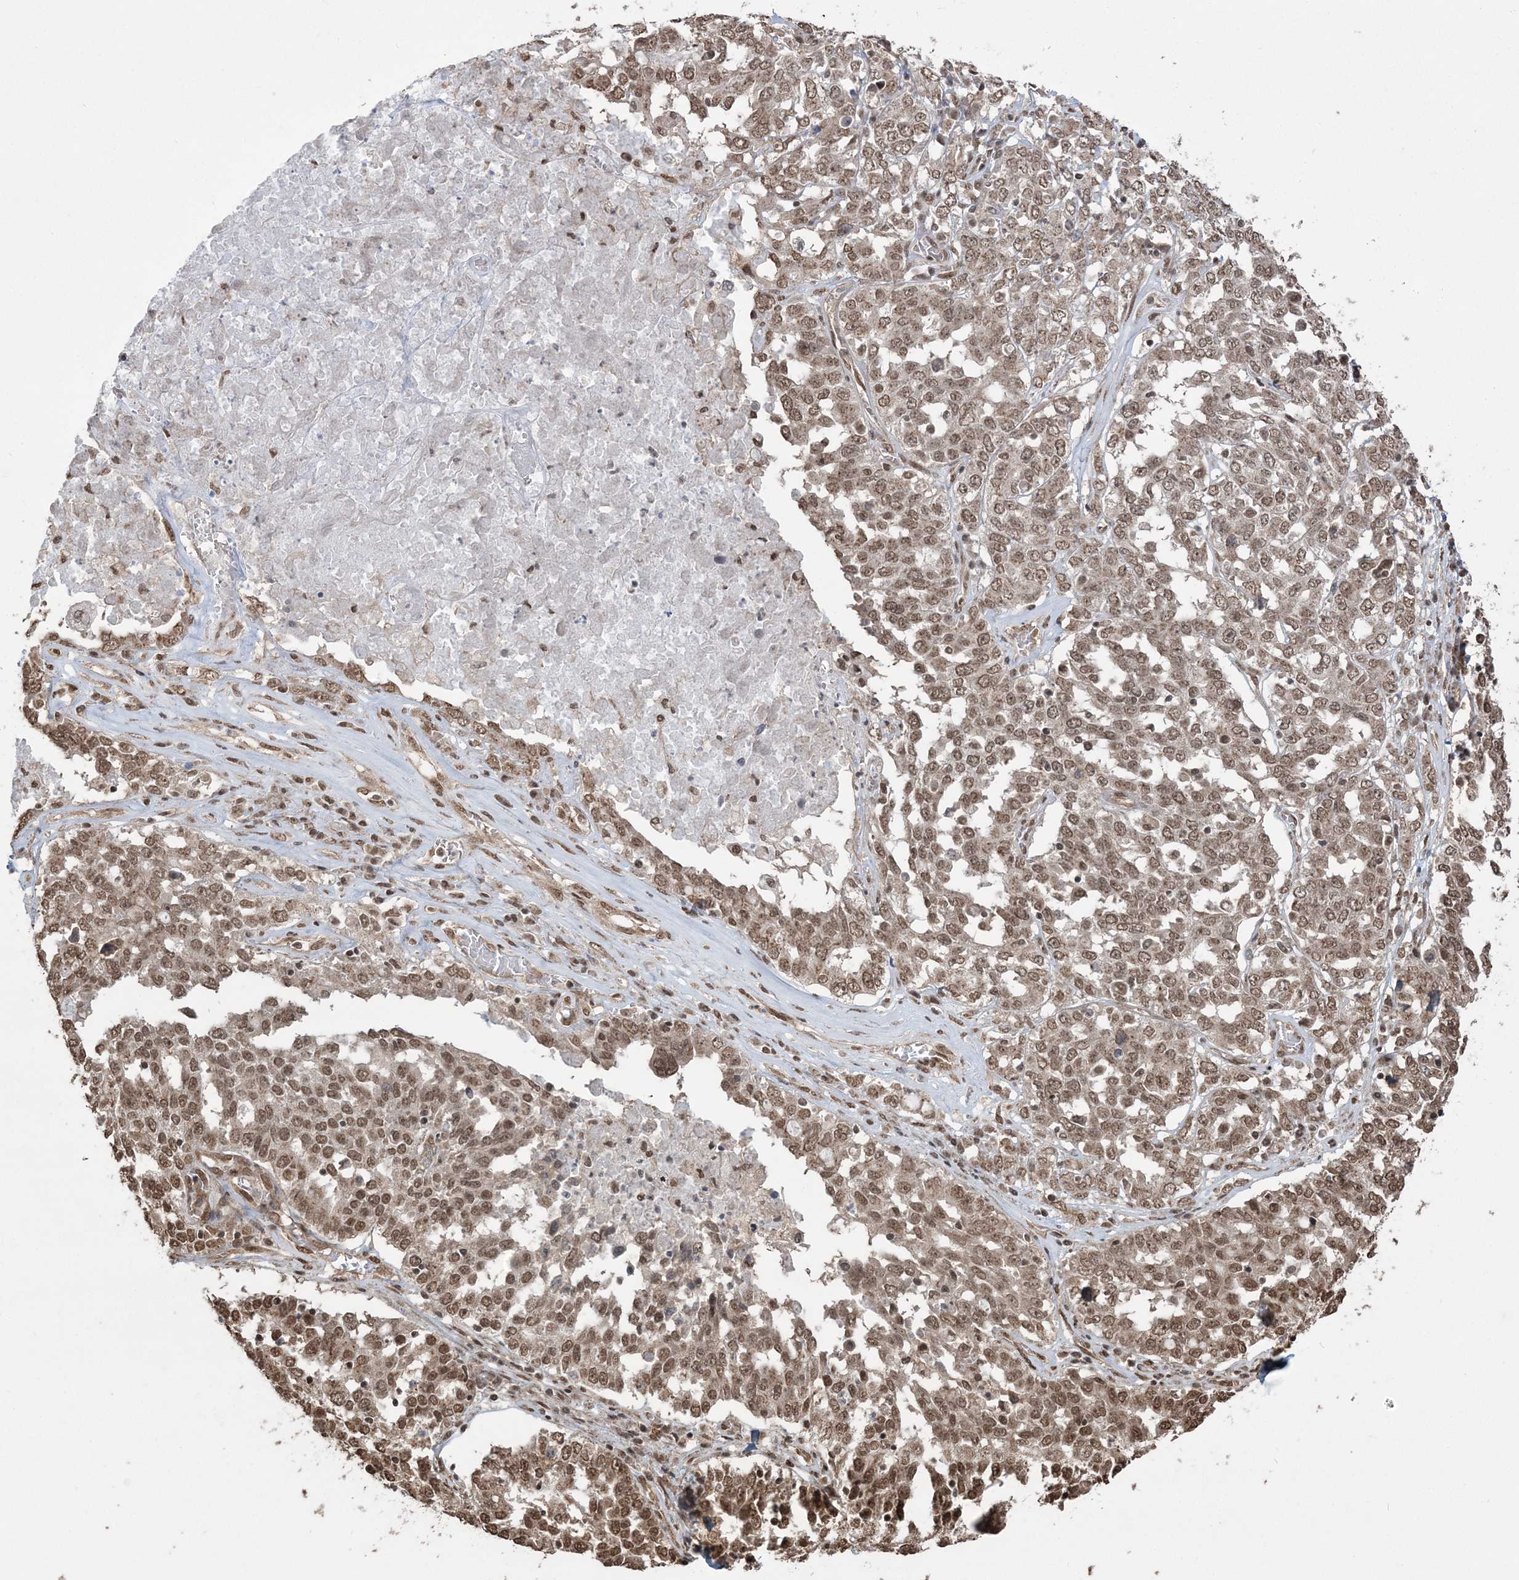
{"staining": {"intensity": "moderate", "quantity": ">75%", "location": "cytoplasmic/membranous,nuclear"}, "tissue": "ovarian cancer", "cell_type": "Tumor cells", "image_type": "cancer", "snomed": [{"axis": "morphology", "description": "Carcinoma, endometroid"}, {"axis": "topography", "description": "Ovary"}], "caption": "The immunohistochemical stain highlights moderate cytoplasmic/membranous and nuclear staining in tumor cells of ovarian cancer tissue.", "gene": "ZNF839", "patient": {"sex": "female", "age": 62}}